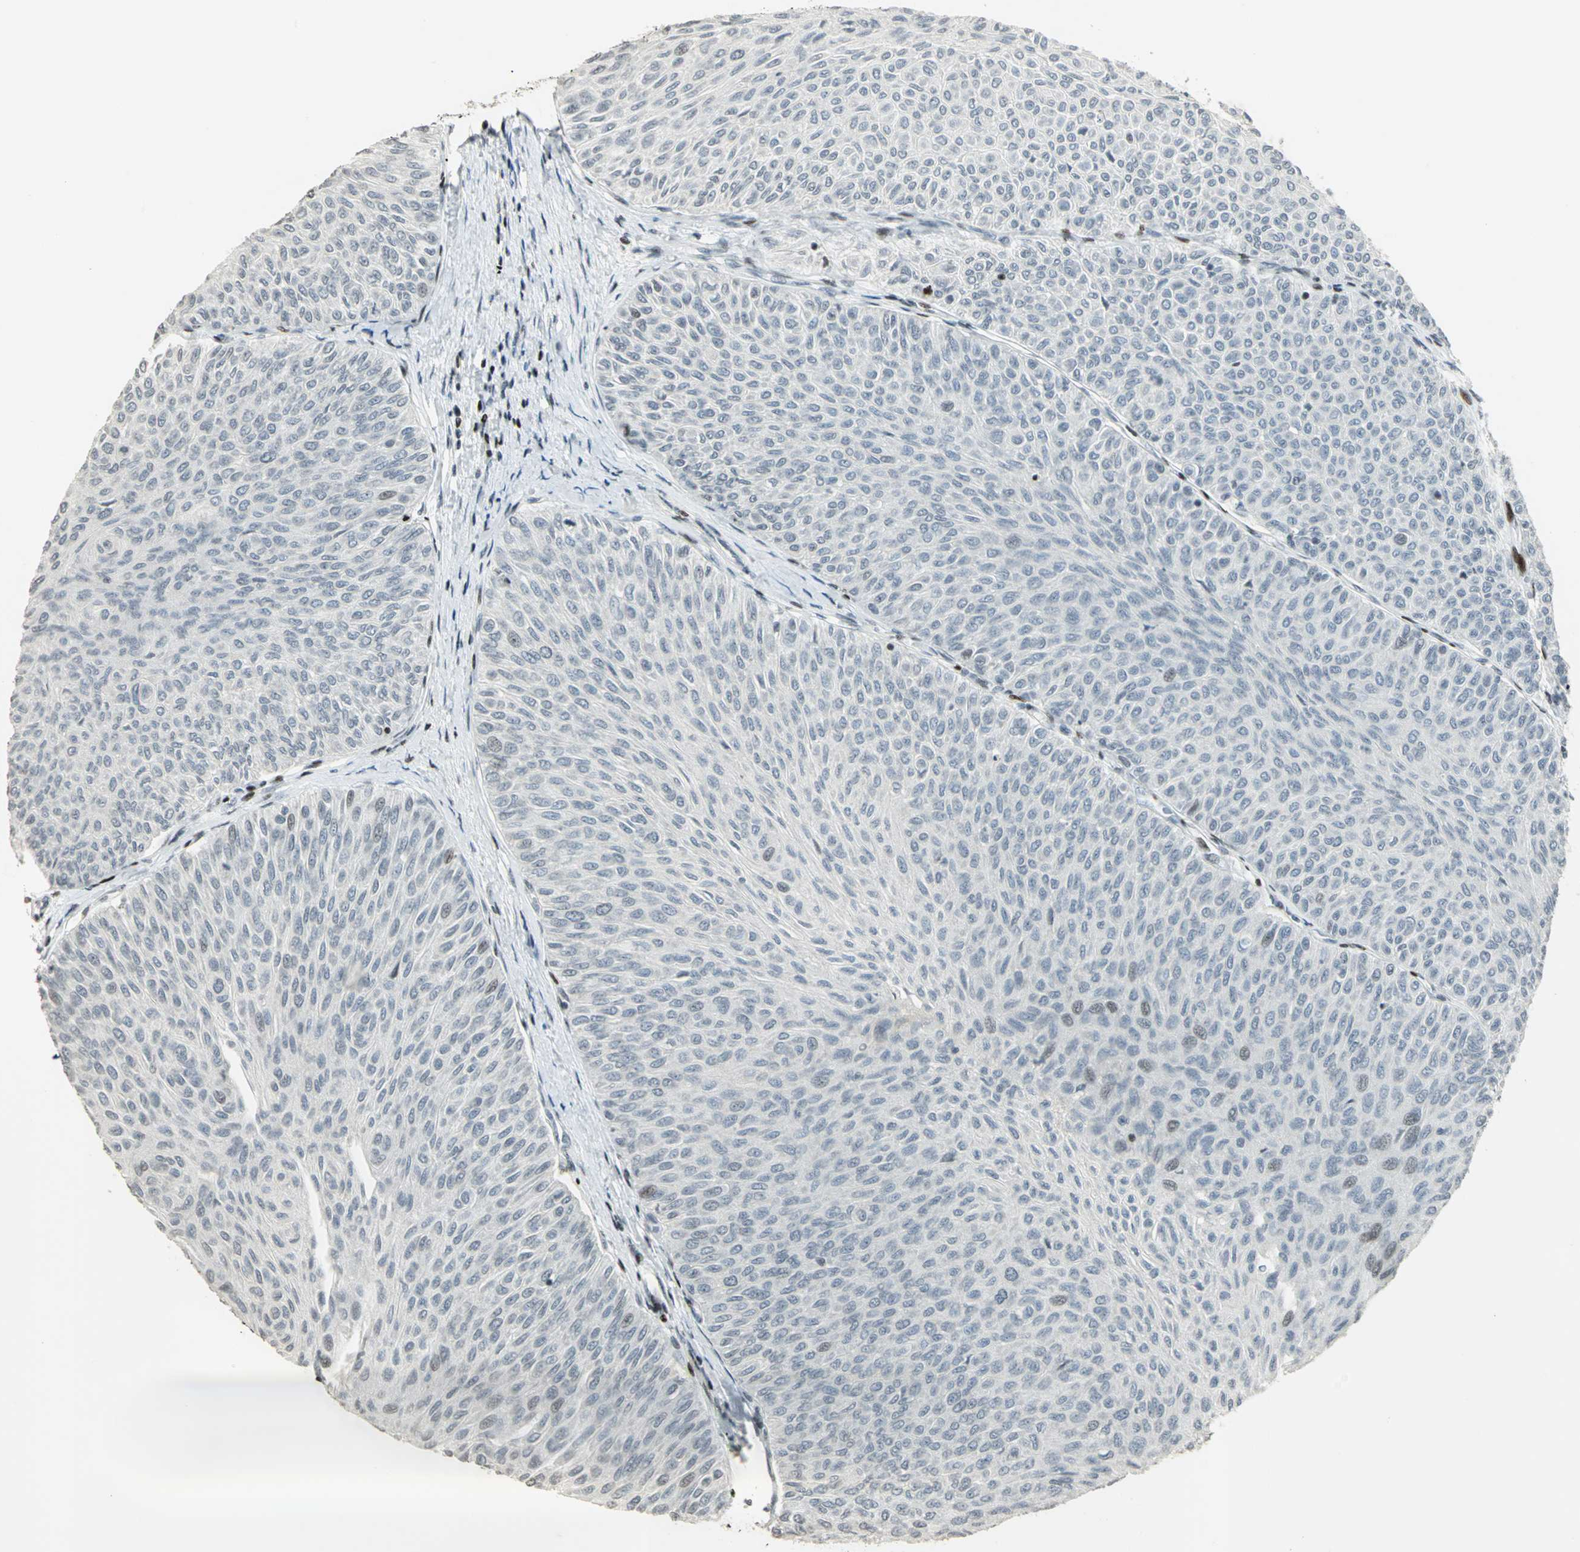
{"staining": {"intensity": "weak", "quantity": "<25%", "location": "nuclear"}, "tissue": "urothelial cancer", "cell_type": "Tumor cells", "image_type": "cancer", "snomed": [{"axis": "morphology", "description": "Urothelial carcinoma, Low grade"}, {"axis": "topography", "description": "Urinary bladder"}], "caption": "Urothelial cancer stained for a protein using IHC demonstrates no positivity tumor cells.", "gene": "KDM1A", "patient": {"sex": "male", "age": 78}}